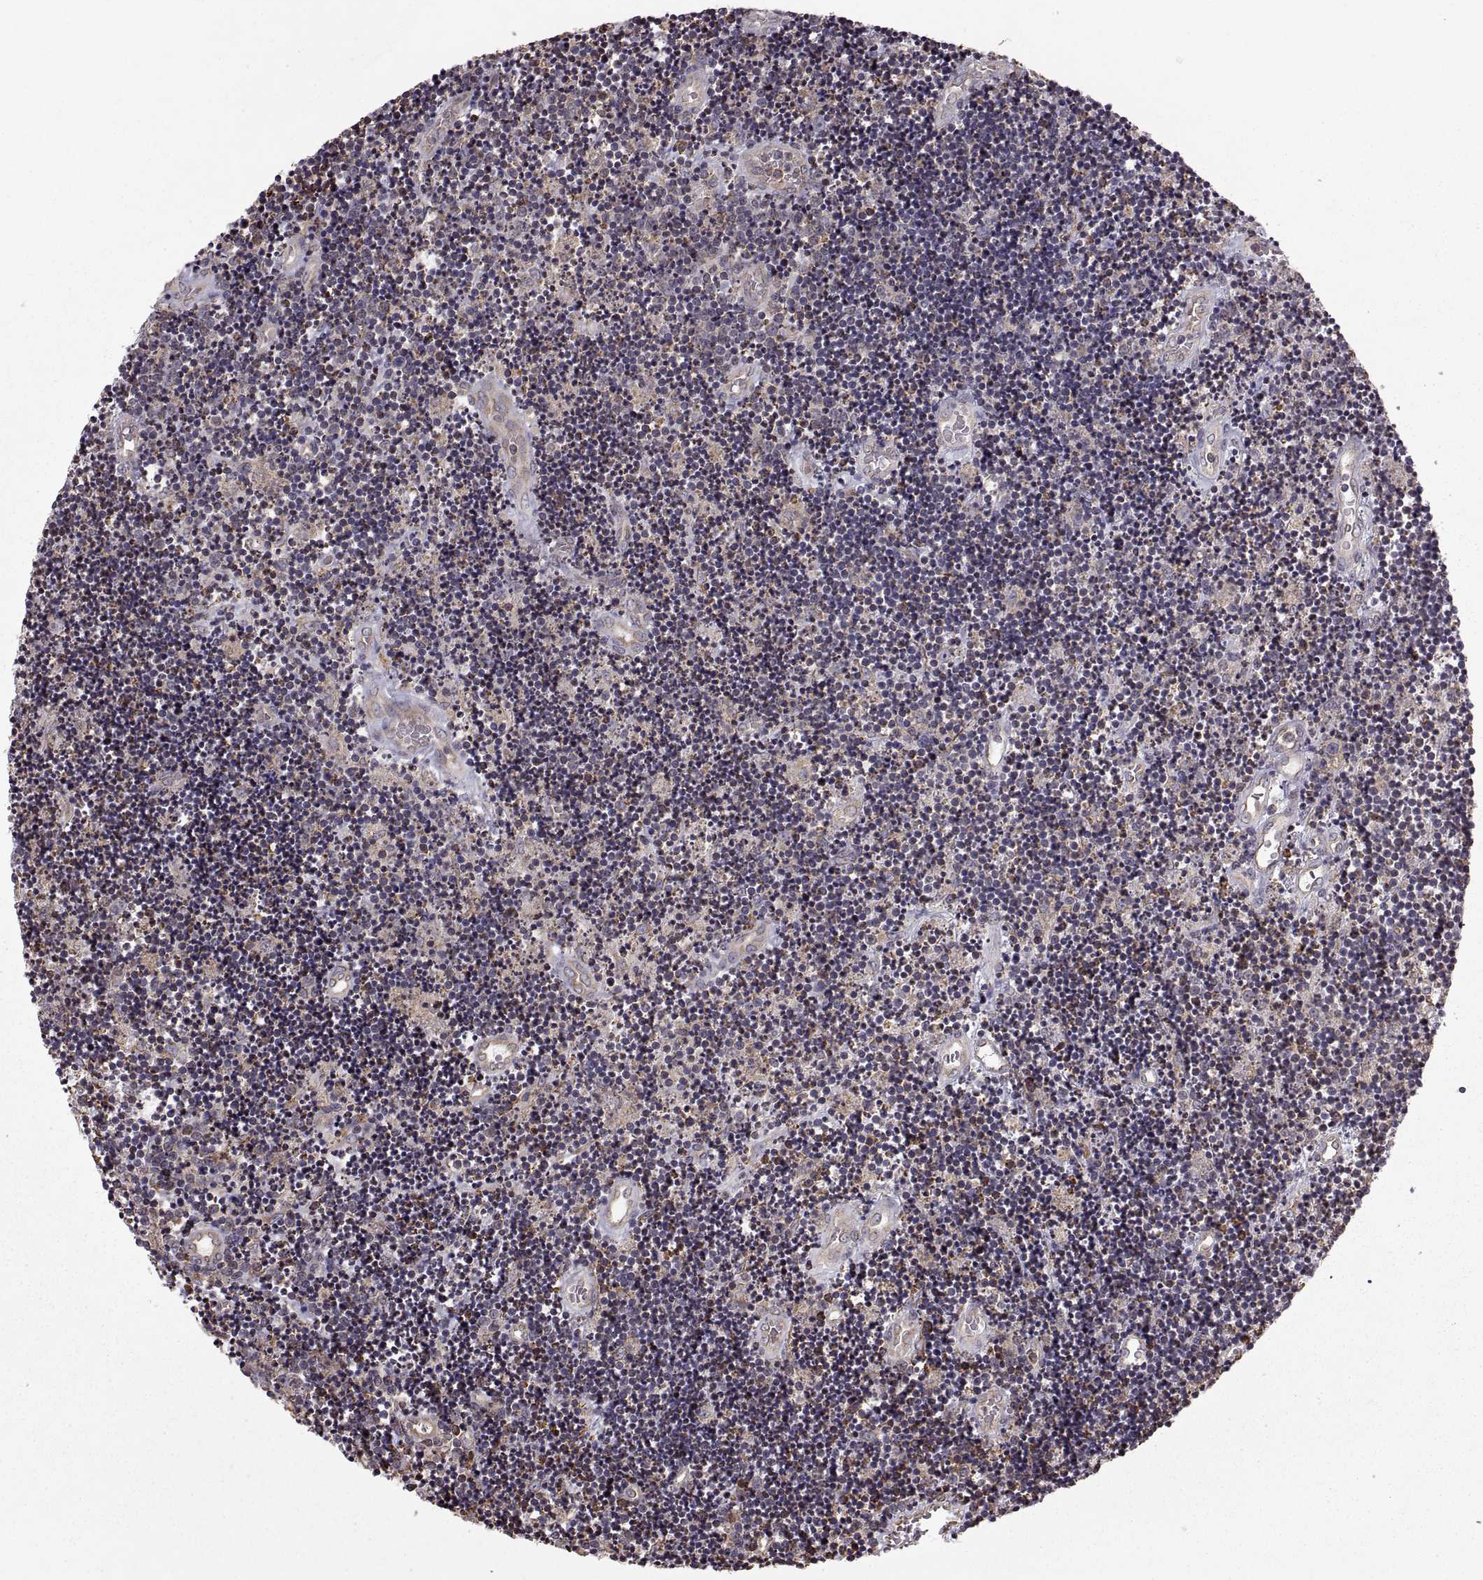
{"staining": {"intensity": "negative", "quantity": "none", "location": "none"}, "tissue": "lymphoma", "cell_type": "Tumor cells", "image_type": "cancer", "snomed": [{"axis": "morphology", "description": "Malignant lymphoma, non-Hodgkin's type, Low grade"}, {"axis": "topography", "description": "Brain"}], "caption": "DAB (3,3'-diaminobenzidine) immunohistochemical staining of human lymphoma exhibits no significant staining in tumor cells.", "gene": "PDIA3", "patient": {"sex": "female", "age": 66}}